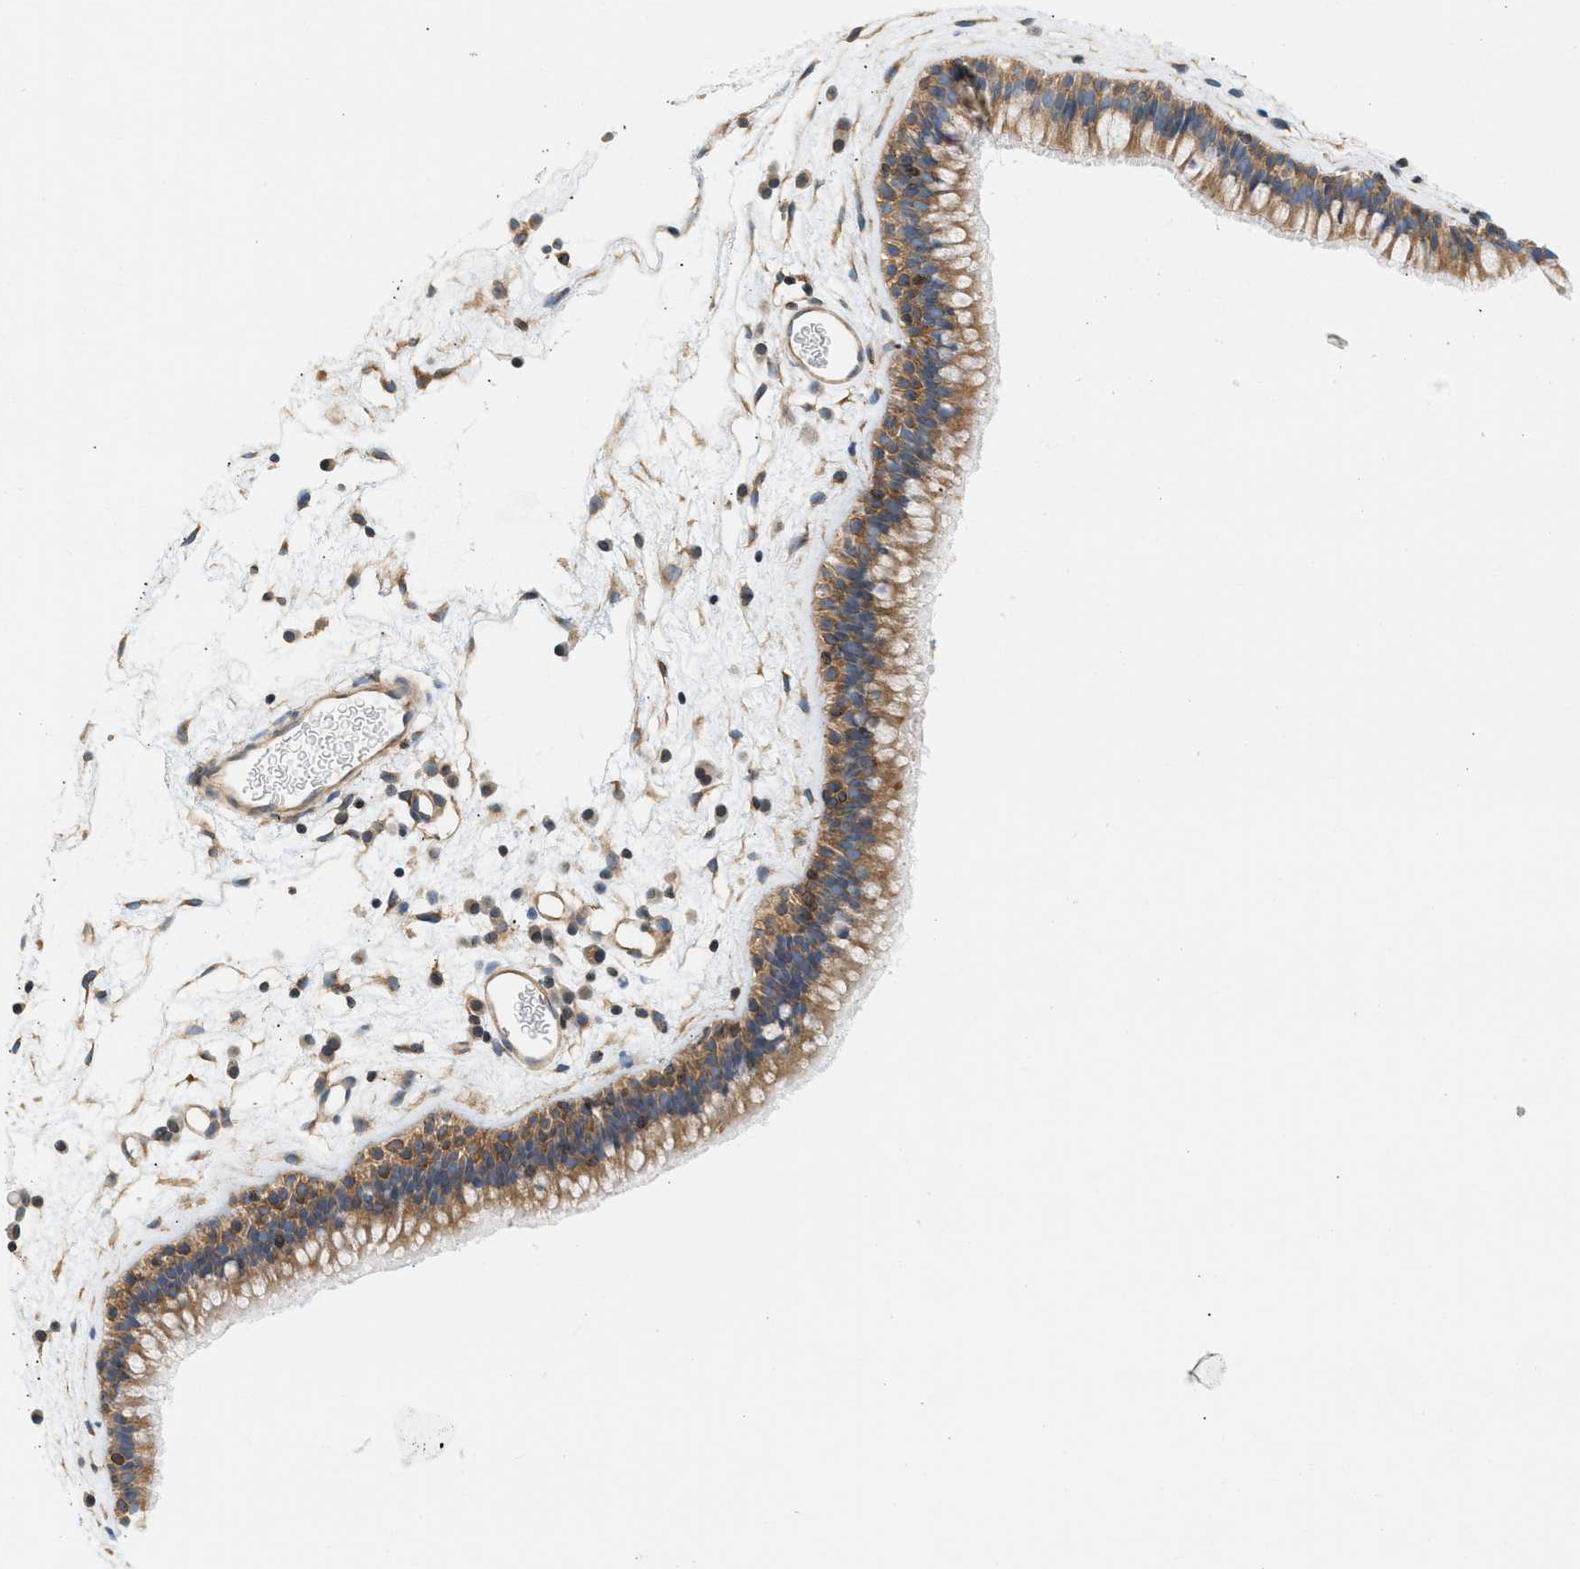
{"staining": {"intensity": "moderate", "quantity": ">75%", "location": "cytoplasmic/membranous"}, "tissue": "nasopharynx", "cell_type": "Respiratory epithelial cells", "image_type": "normal", "snomed": [{"axis": "morphology", "description": "Normal tissue, NOS"}, {"axis": "morphology", "description": "Inflammation, NOS"}, {"axis": "topography", "description": "Nasopharynx"}], "caption": "The immunohistochemical stain highlights moderate cytoplasmic/membranous positivity in respiratory epithelial cells of benign nasopharynx. The protein is stained brown, and the nuclei are stained in blue (DAB (3,3'-diaminobenzidine) IHC with brightfield microscopy, high magnification).", "gene": "STRN", "patient": {"sex": "male", "age": 48}}